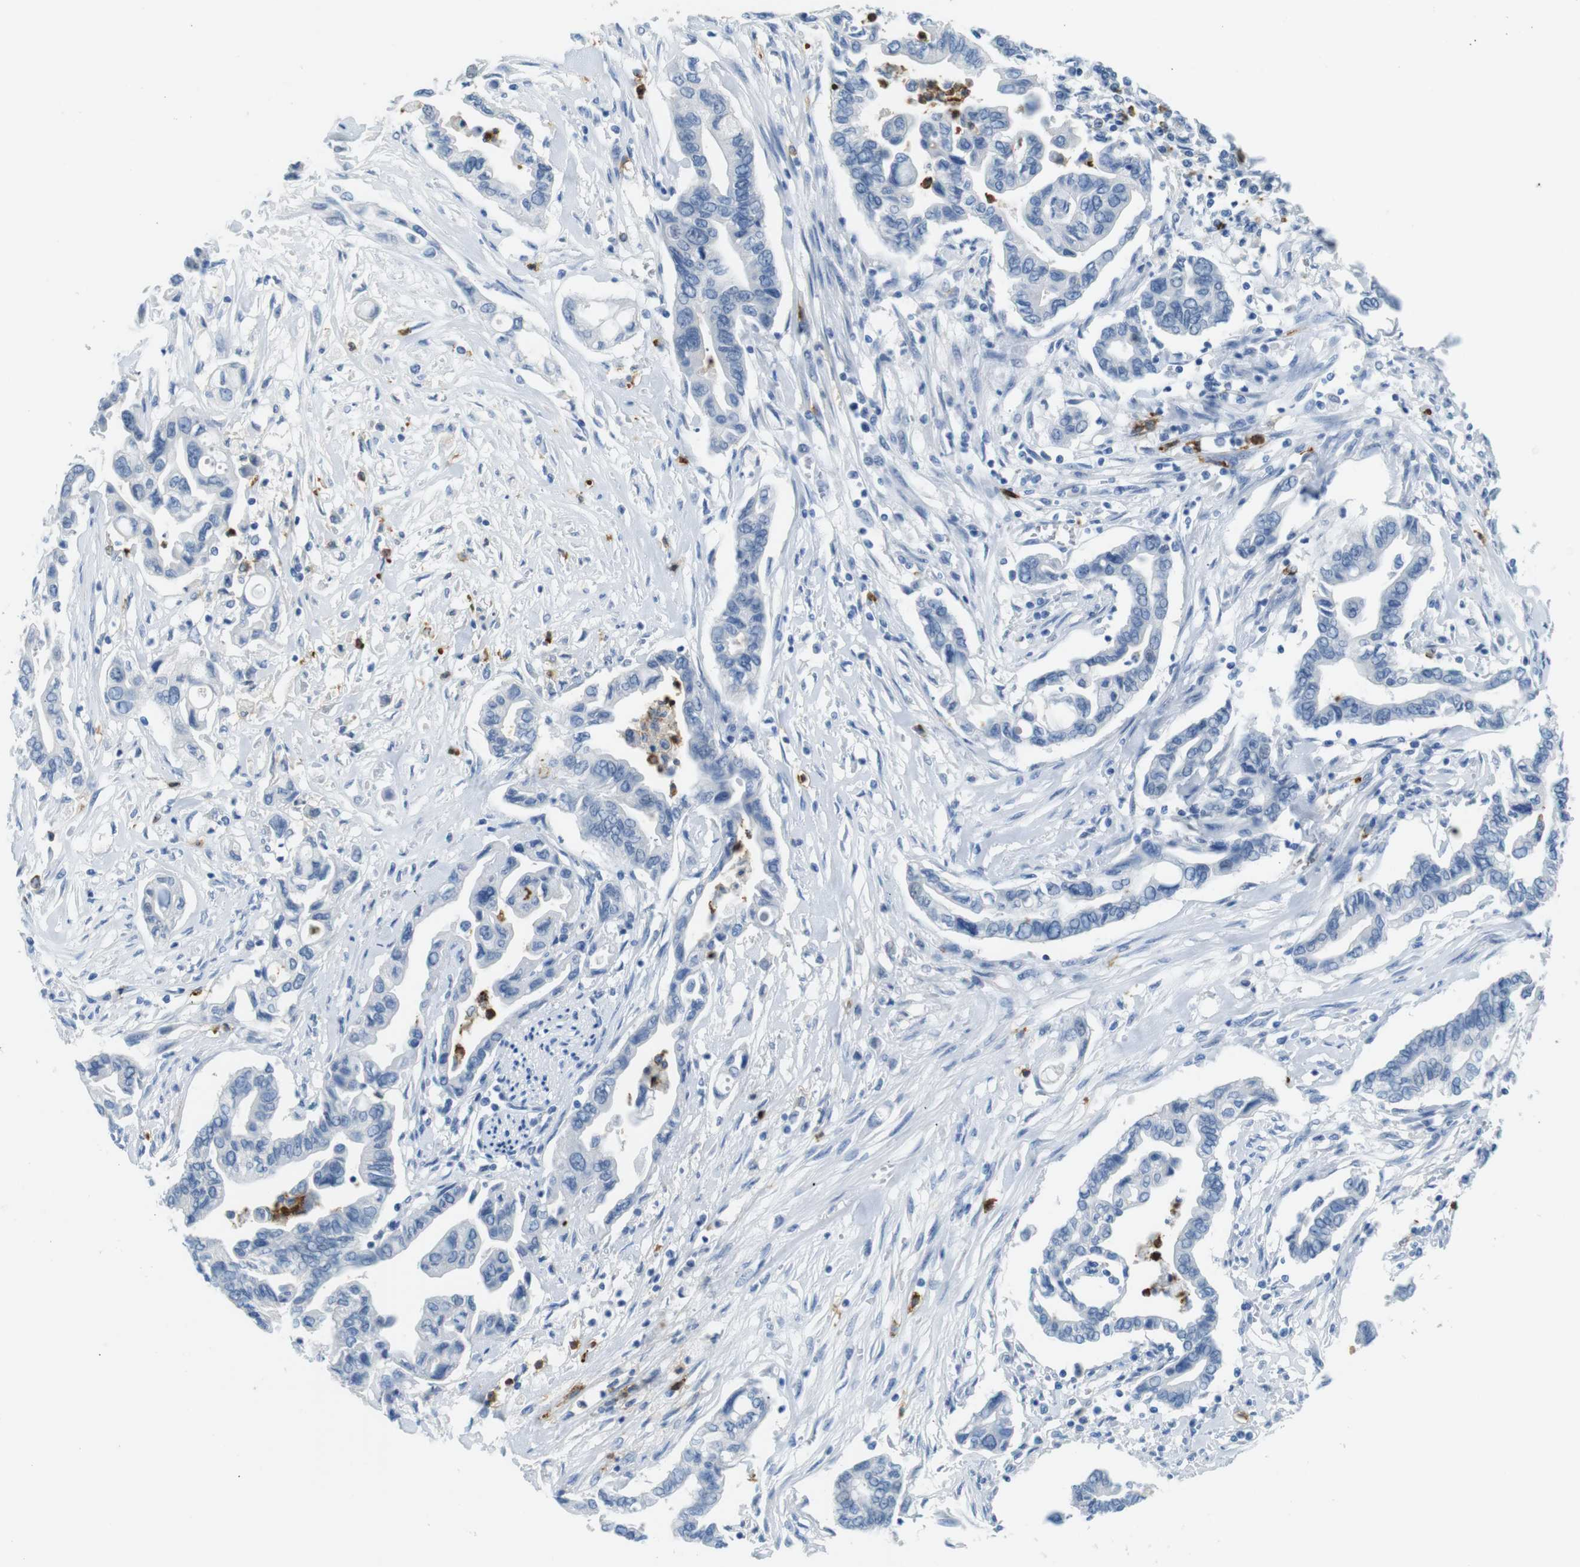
{"staining": {"intensity": "negative", "quantity": "none", "location": "none"}, "tissue": "pancreatic cancer", "cell_type": "Tumor cells", "image_type": "cancer", "snomed": [{"axis": "morphology", "description": "Adenocarcinoma, NOS"}, {"axis": "topography", "description": "Pancreas"}], "caption": "Immunohistochemistry (IHC) image of neoplastic tissue: pancreatic cancer (adenocarcinoma) stained with DAB (3,3'-diaminobenzidine) displays no significant protein staining in tumor cells.", "gene": "MCEMP1", "patient": {"sex": "female", "age": 57}}